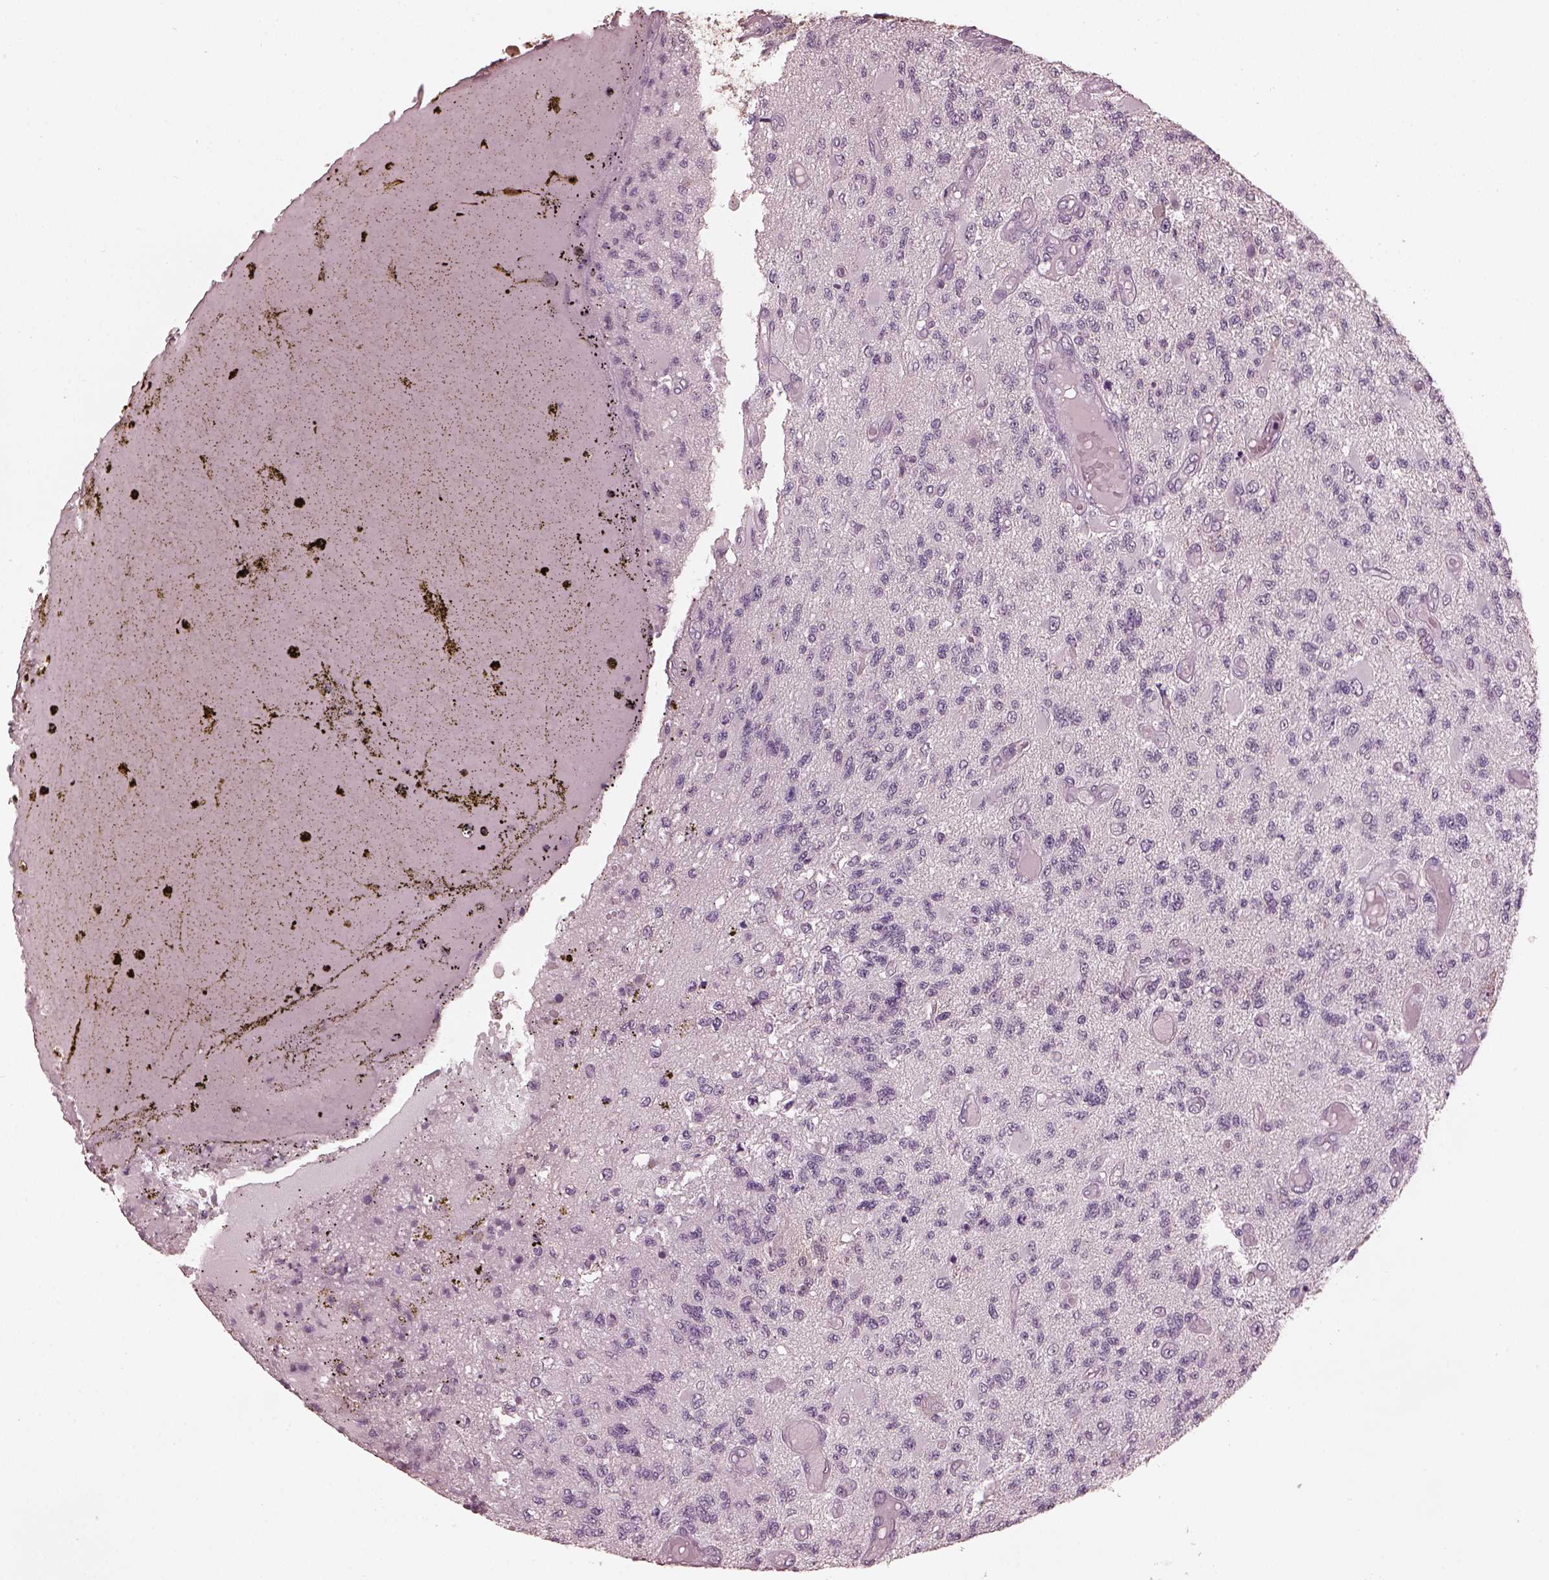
{"staining": {"intensity": "negative", "quantity": "none", "location": "none"}, "tissue": "glioma", "cell_type": "Tumor cells", "image_type": "cancer", "snomed": [{"axis": "morphology", "description": "Glioma, malignant, High grade"}, {"axis": "topography", "description": "Brain"}], "caption": "There is no significant expression in tumor cells of malignant high-grade glioma. (DAB (3,3'-diaminobenzidine) immunohistochemistry with hematoxylin counter stain).", "gene": "OPTC", "patient": {"sex": "female", "age": 63}}